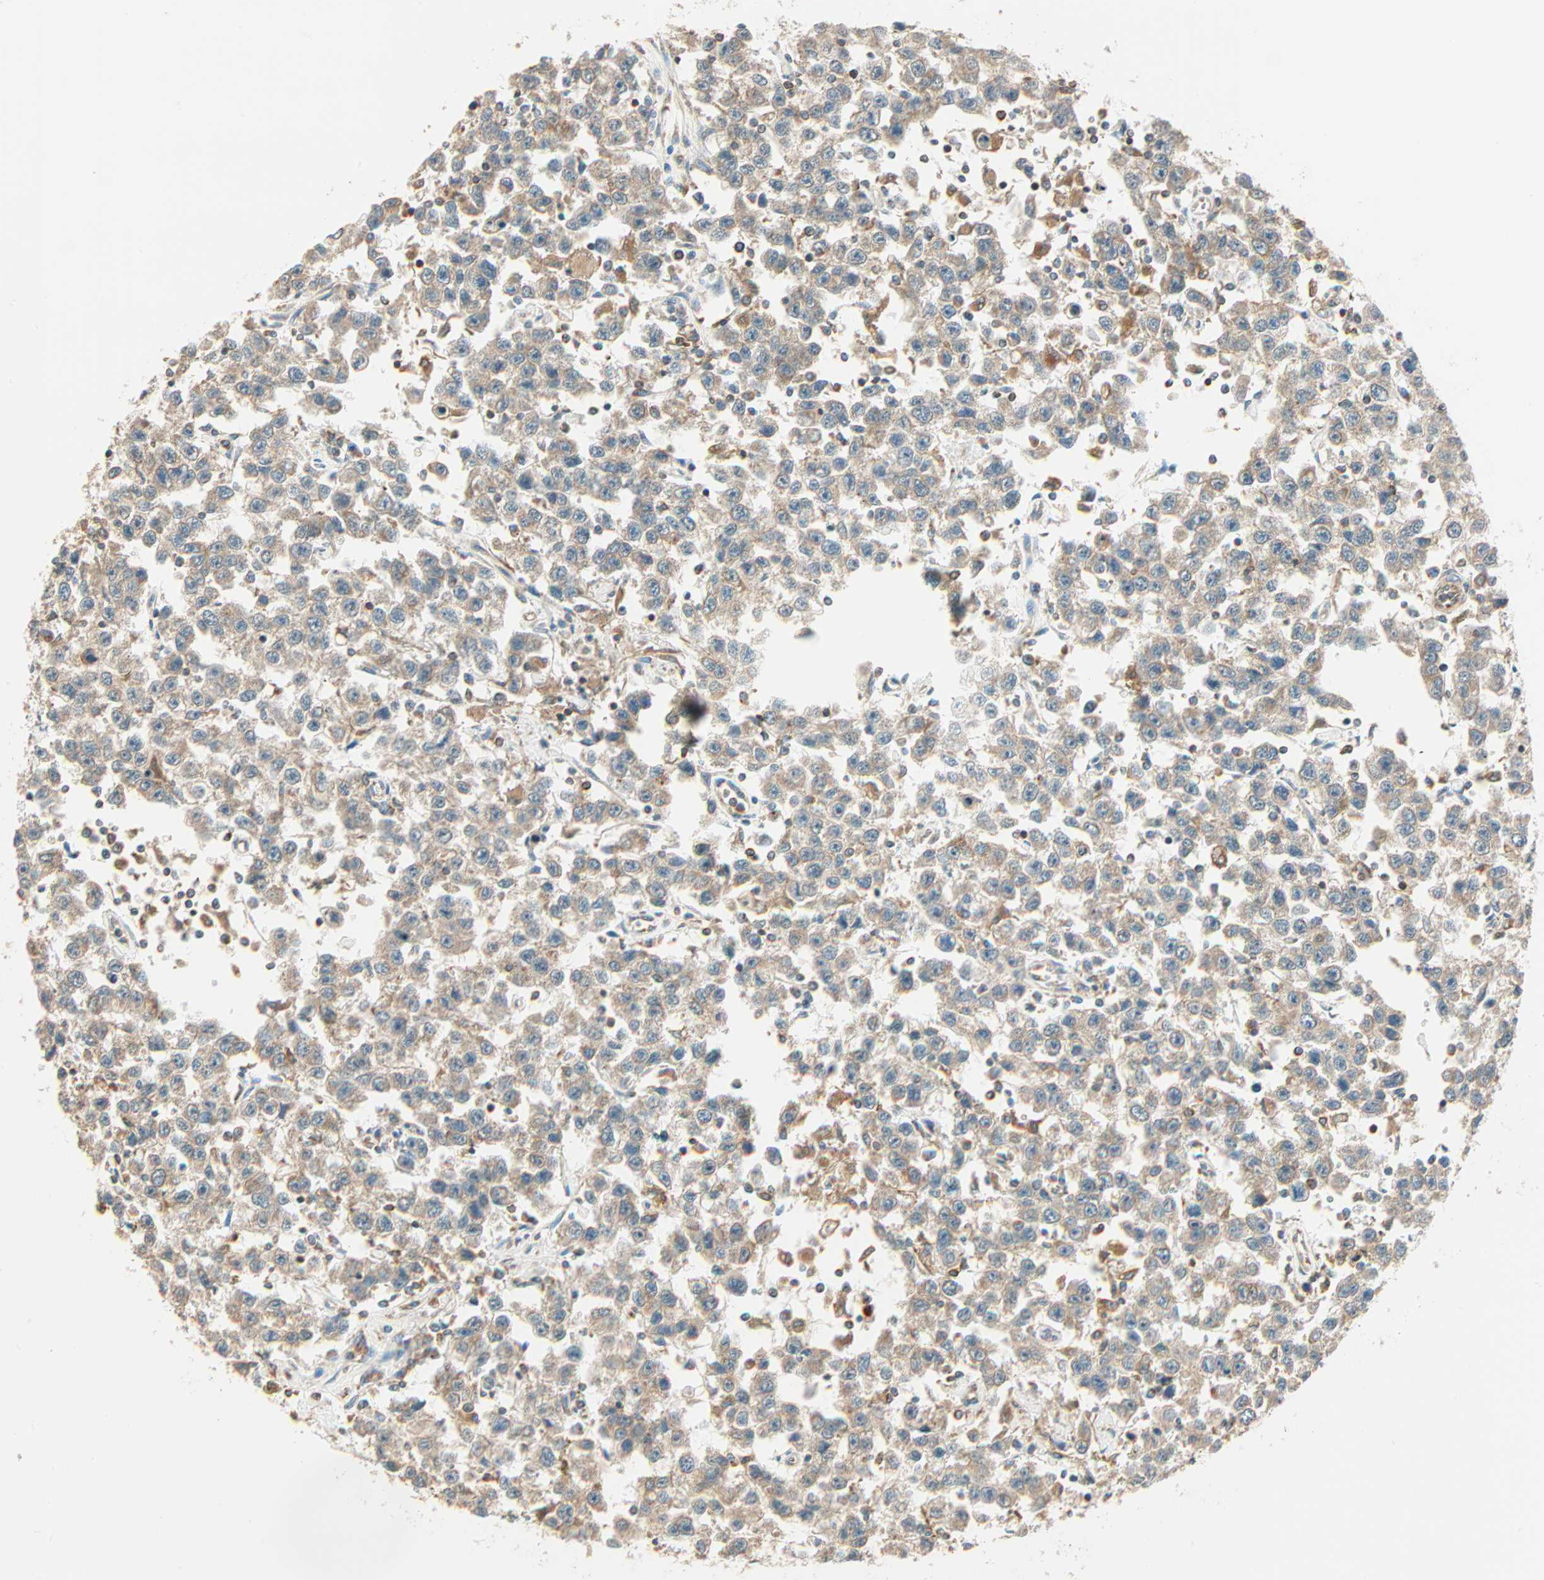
{"staining": {"intensity": "moderate", "quantity": ">75%", "location": "cytoplasmic/membranous"}, "tissue": "testis cancer", "cell_type": "Tumor cells", "image_type": "cancer", "snomed": [{"axis": "morphology", "description": "Seminoma, NOS"}, {"axis": "topography", "description": "Testis"}], "caption": "Tumor cells exhibit medium levels of moderate cytoplasmic/membranous positivity in approximately >75% of cells in testis cancer.", "gene": "PNPLA6", "patient": {"sex": "male", "age": 41}}